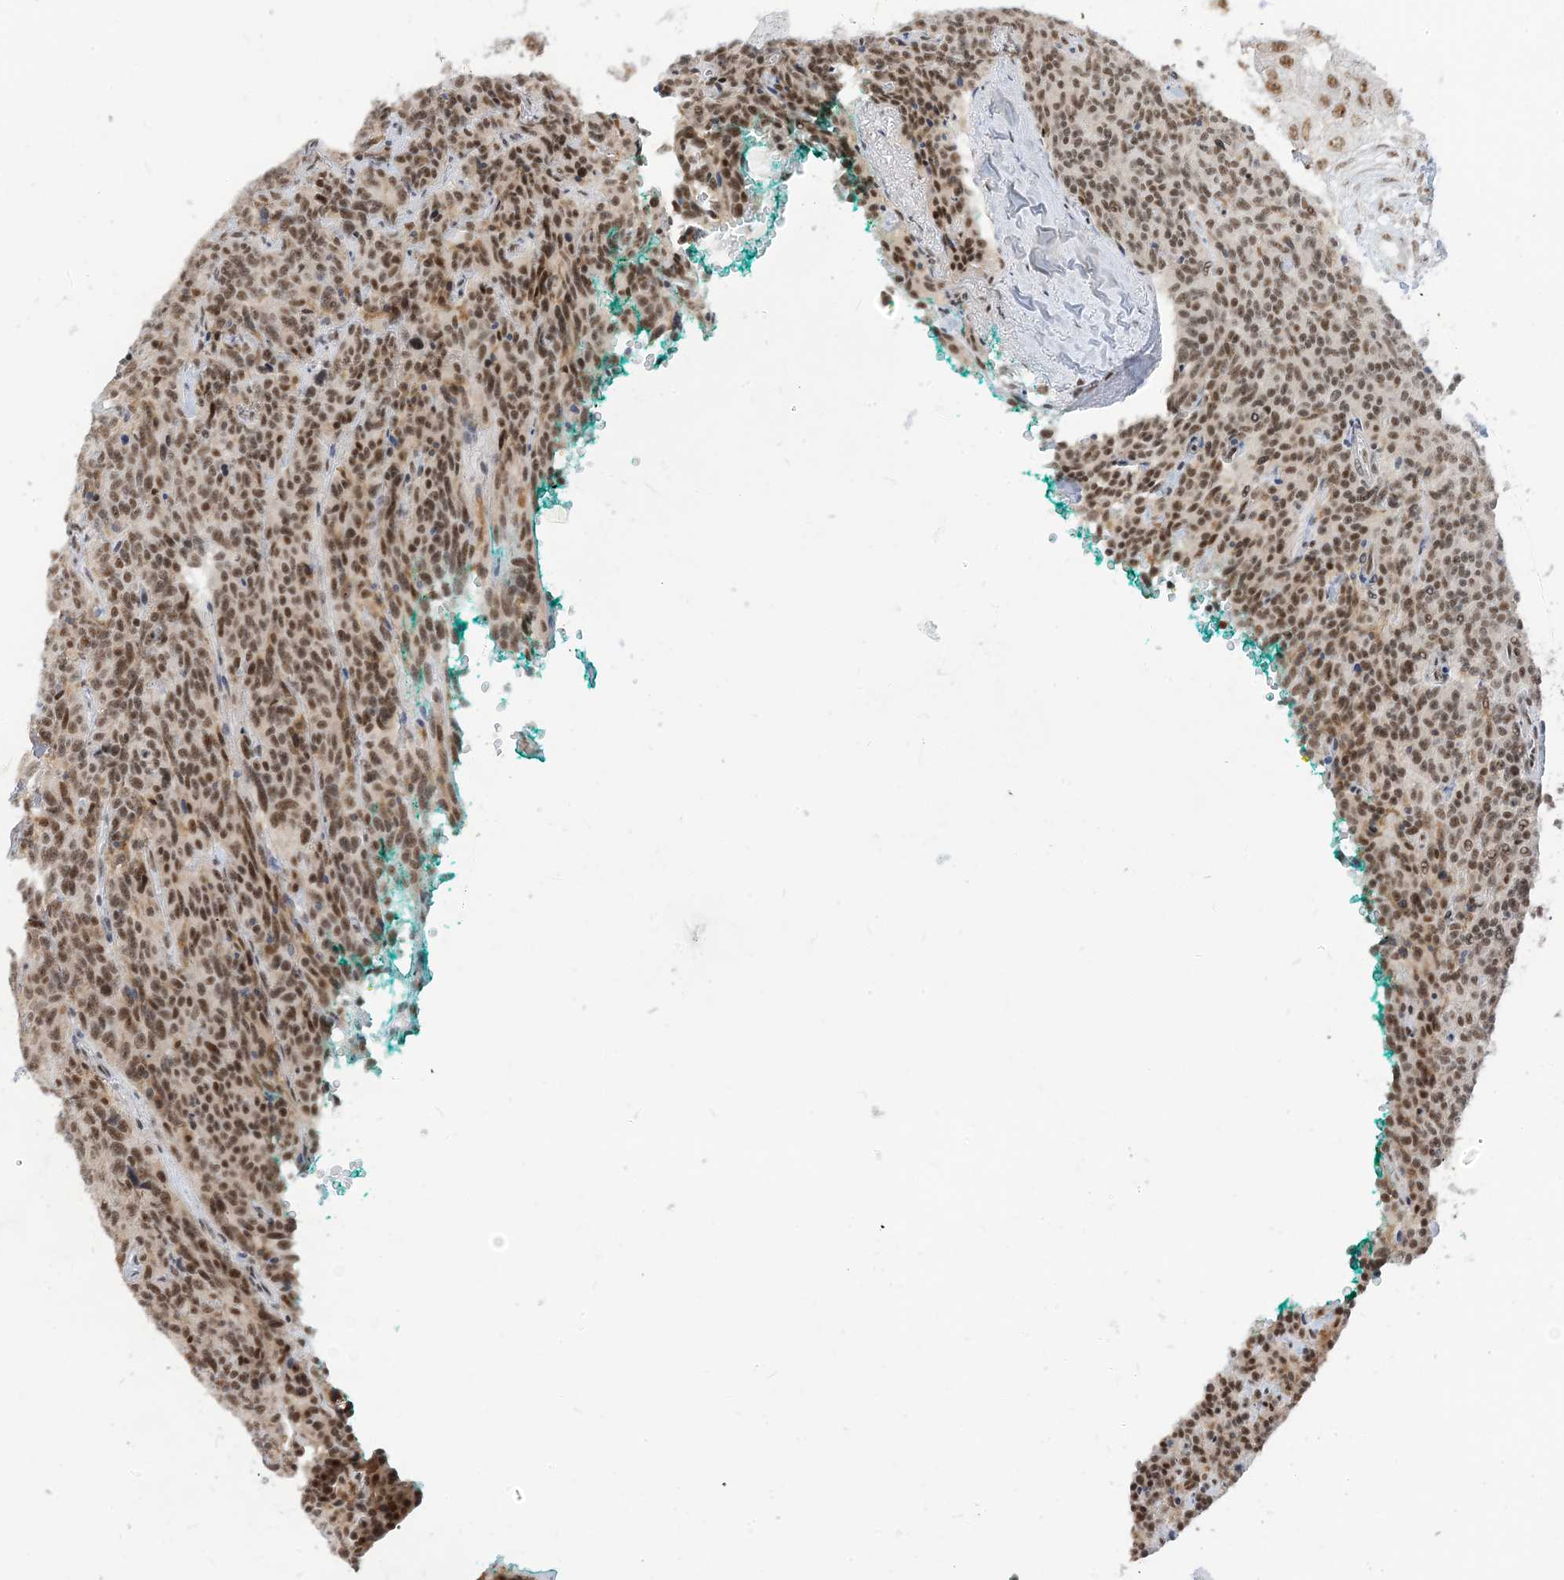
{"staining": {"intensity": "moderate", "quantity": ">75%", "location": "nuclear"}, "tissue": "carcinoid", "cell_type": "Tumor cells", "image_type": "cancer", "snomed": [{"axis": "morphology", "description": "Carcinoid, malignant, NOS"}, {"axis": "topography", "description": "Lung"}], "caption": "The photomicrograph exhibits a brown stain indicating the presence of a protein in the nuclear of tumor cells in carcinoid.", "gene": "ARGLU1", "patient": {"sex": "female", "age": 46}}